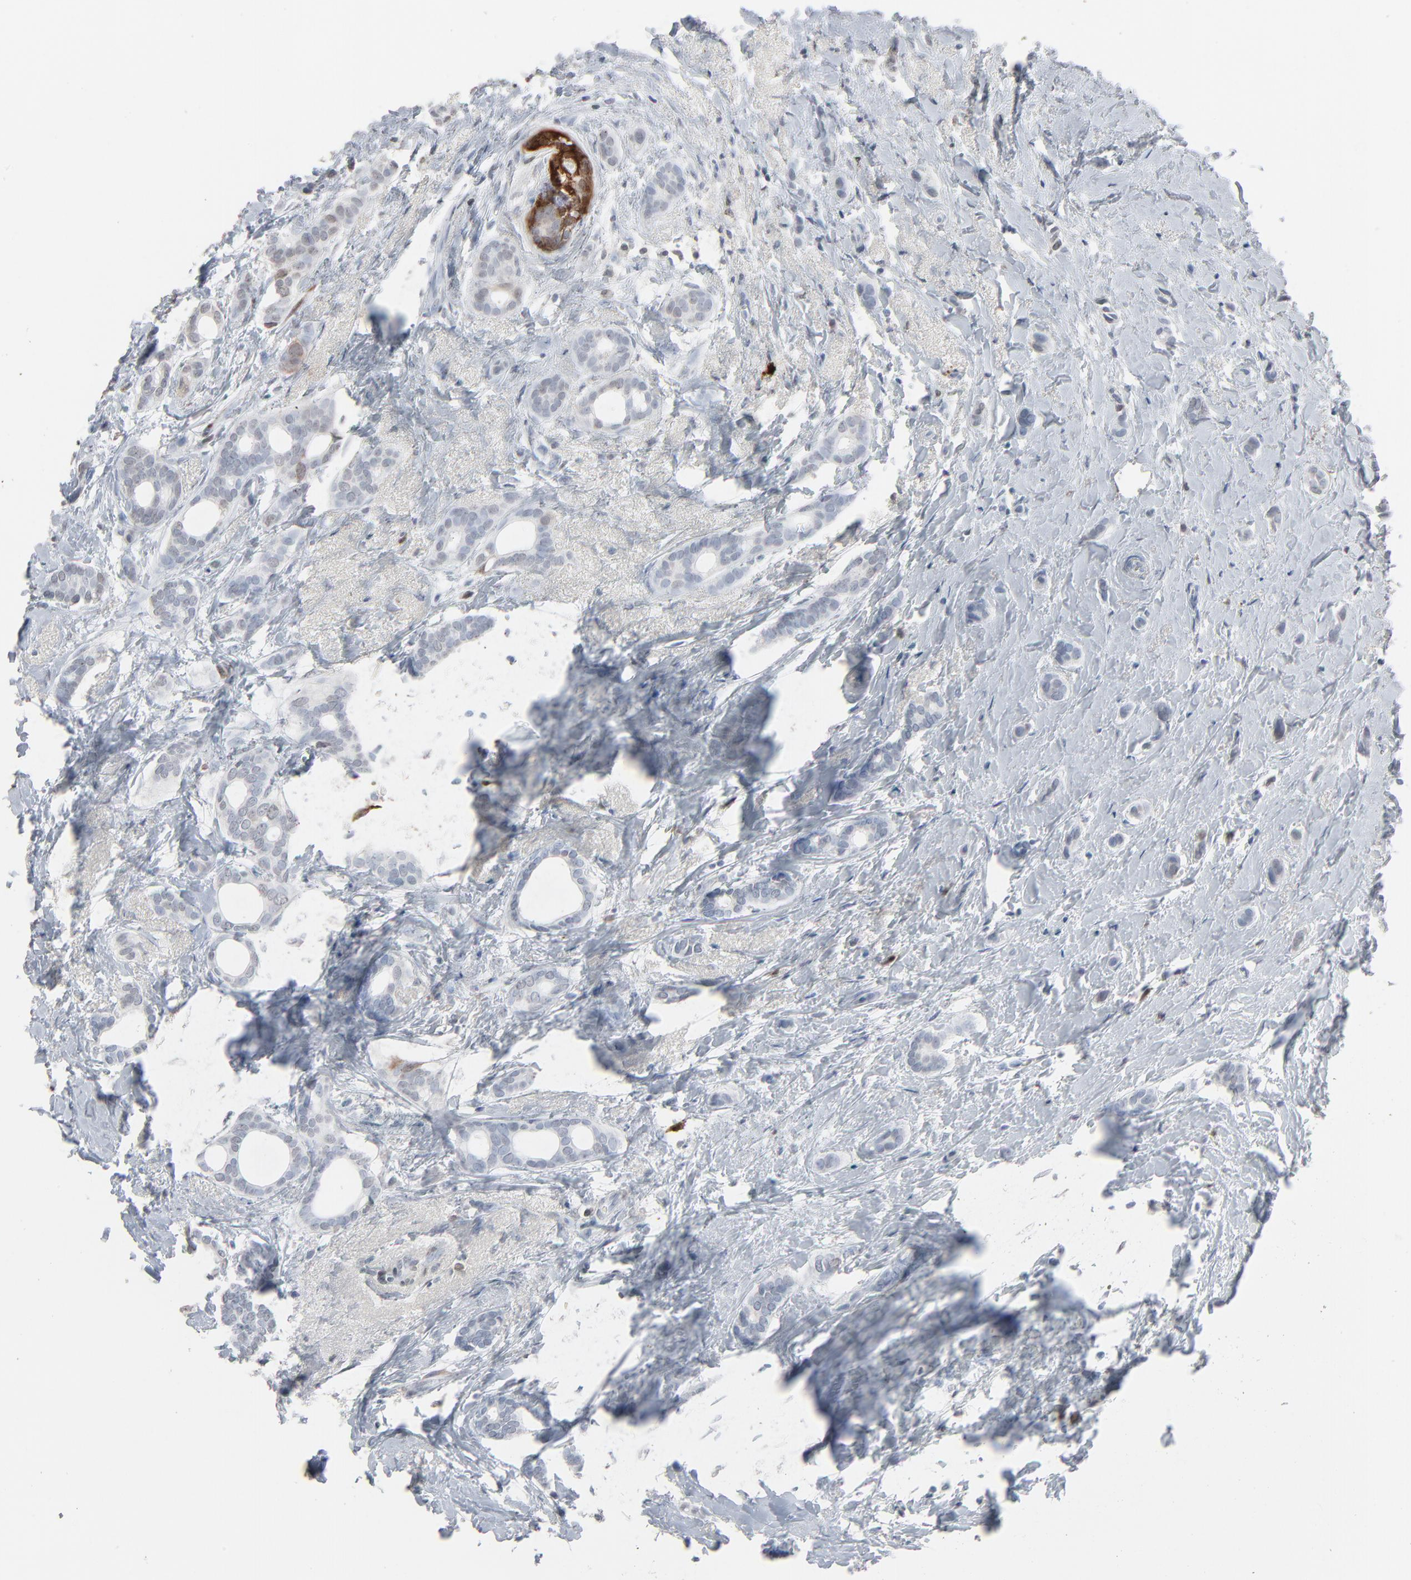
{"staining": {"intensity": "strong", "quantity": "<25%", "location": "cytoplasmic/membranous"}, "tissue": "breast cancer", "cell_type": "Tumor cells", "image_type": "cancer", "snomed": [{"axis": "morphology", "description": "Duct carcinoma"}, {"axis": "topography", "description": "Breast"}], "caption": "This is a photomicrograph of immunohistochemistry (IHC) staining of breast intraductal carcinoma, which shows strong expression in the cytoplasmic/membranous of tumor cells.", "gene": "PHGDH", "patient": {"sex": "female", "age": 54}}